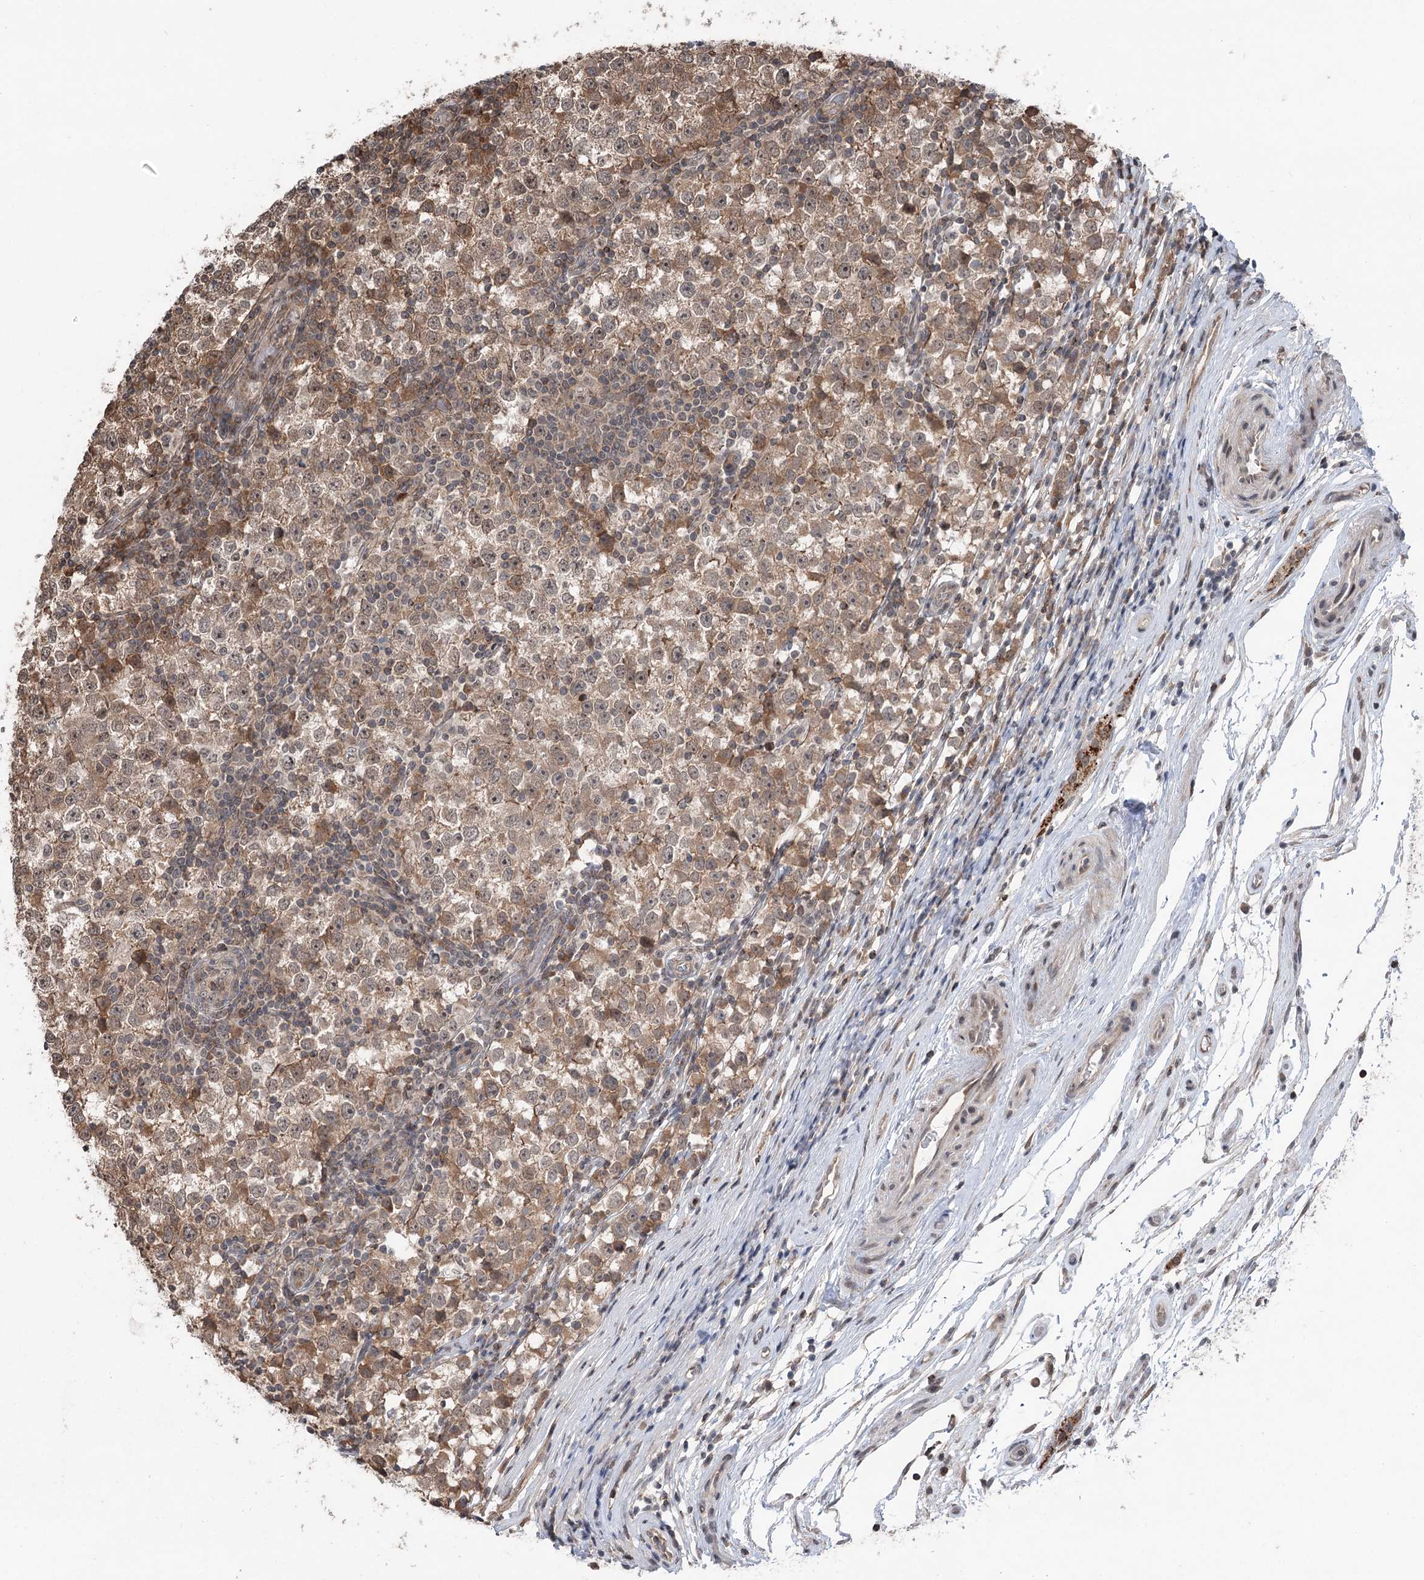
{"staining": {"intensity": "moderate", "quantity": ">75%", "location": "cytoplasmic/membranous,nuclear"}, "tissue": "testis cancer", "cell_type": "Tumor cells", "image_type": "cancer", "snomed": [{"axis": "morphology", "description": "Seminoma, NOS"}, {"axis": "topography", "description": "Testis"}], "caption": "High-power microscopy captured an IHC micrograph of seminoma (testis), revealing moderate cytoplasmic/membranous and nuclear positivity in approximately >75% of tumor cells.", "gene": "CCSER2", "patient": {"sex": "male", "age": 65}}